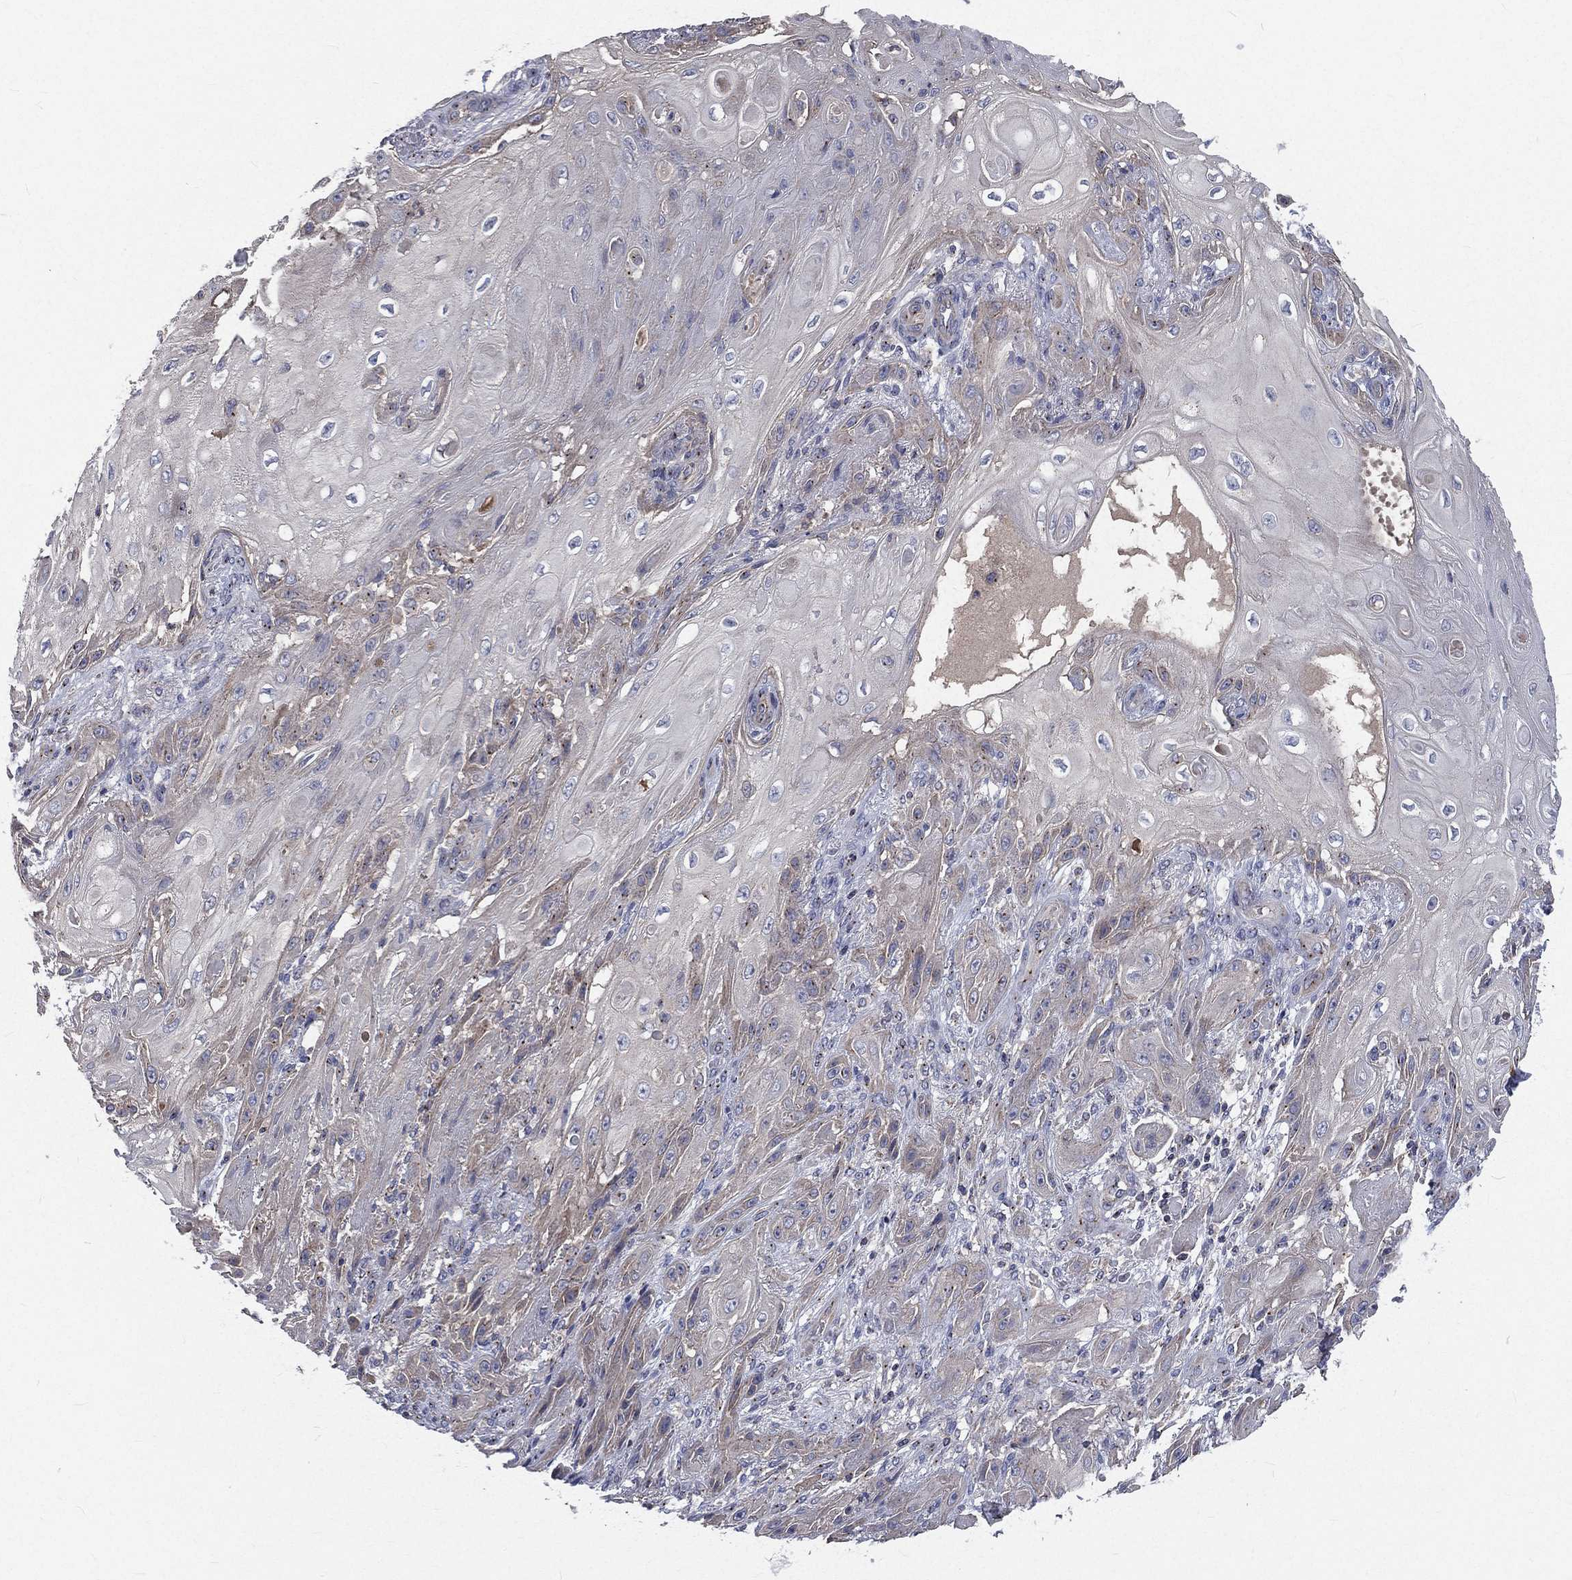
{"staining": {"intensity": "negative", "quantity": "none", "location": "none"}, "tissue": "skin cancer", "cell_type": "Tumor cells", "image_type": "cancer", "snomed": [{"axis": "morphology", "description": "Squamous cell carcinoma, NOS"}, {"axis": "topography", "description": "Skin"}], "caption": "Micrograph shows no significant protein expression in tumor cells of squamous cell carcinoma (skin).", "gene": "CROCC", "patient": {"sex": "male", "age": 62}}